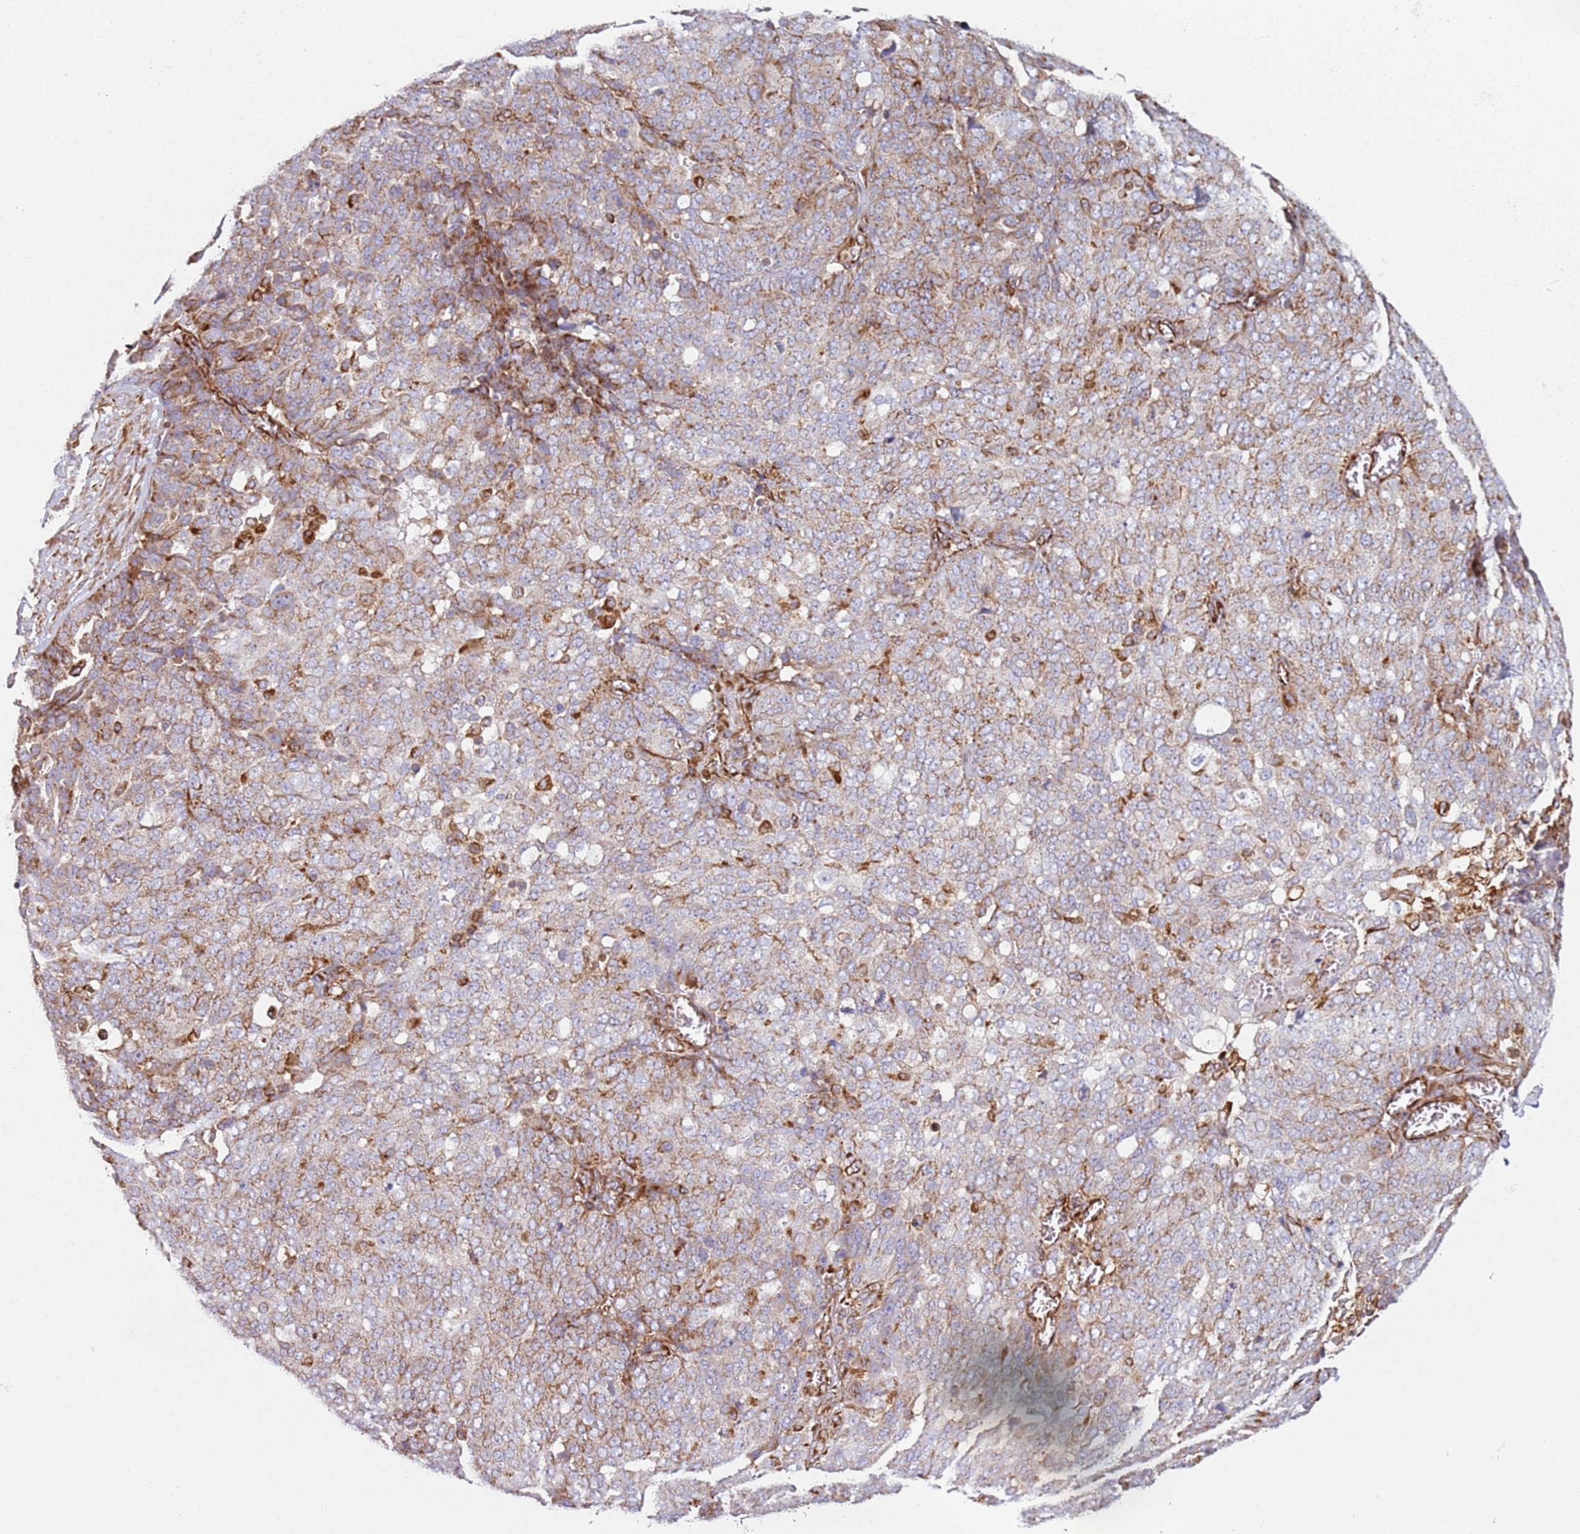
{"staining": {"intensity": "weak", "quantity": "25%-75%", "location": "cytoplasmic/membranous"}, "tissue": "ovarian cancer", "cell_type": "Tumor cells", "image_type": "cancer", "snomed": [{"axis": "morphology", "description": "Cystadenocarcinoma, serous, NOS"}, {"axis": "topography", "description": "Soft tissue"}, {"axis": "topography", "description": "Ovary"}], "caption": "Immunohistochemistry image of human ovarian cancer (serous cystadenocarcinoma) stained for a protein (brown), which exhibits low levels of weak cytoplasmic/membranous positivity in approximately 25%-75% of tumor cells.", "gene": "SNAPIN", "patient": {"sex": "female", "age": 57}}